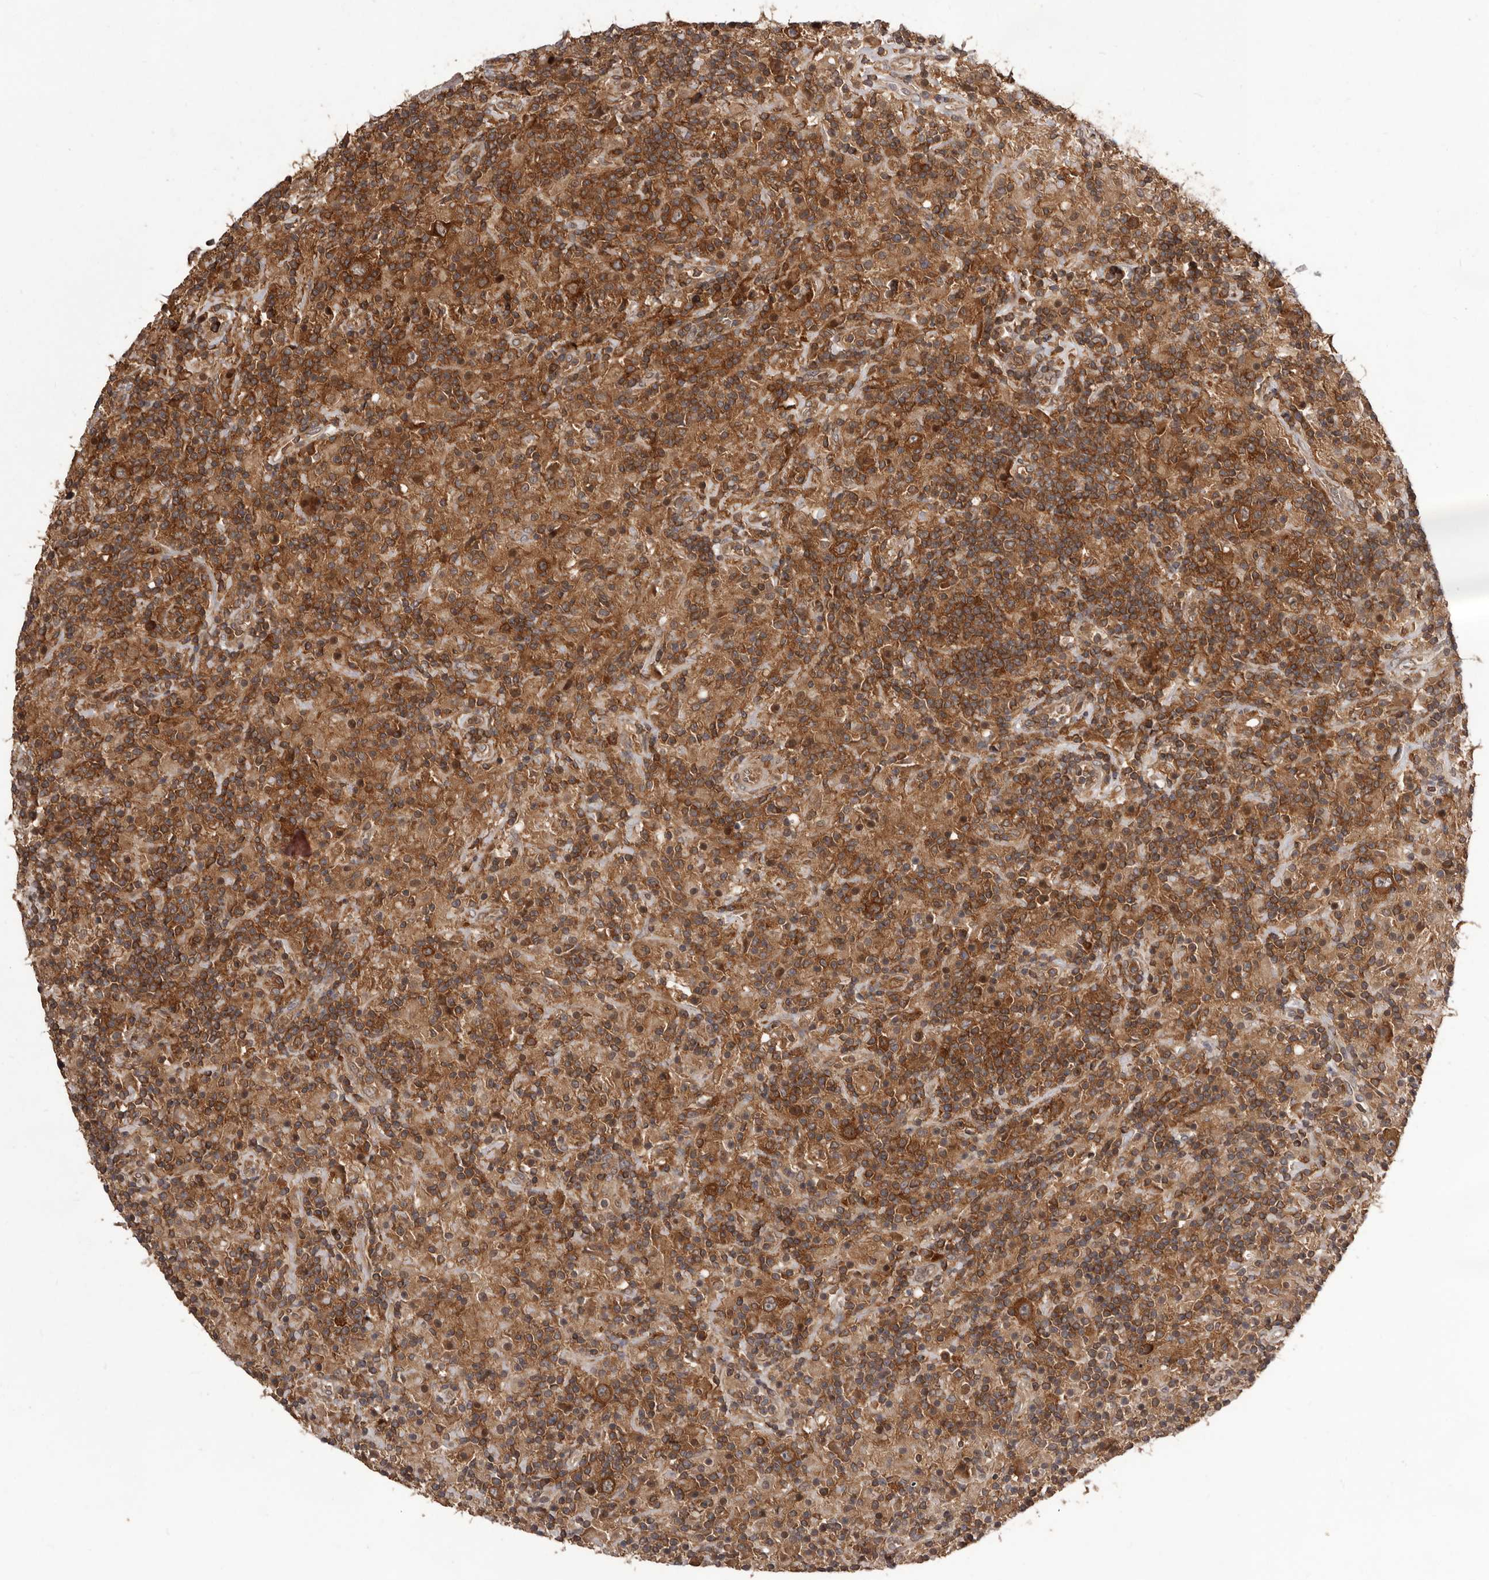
{"staining": {"intensity": "strong", "quantity": ">75%", "location": "cytoplasmic/membranous"}, "tissue": "lymphoma", "cell_type": "Tumor cells", "image_type": "cancer", "snomed": [{"axis": "morphology", "description": "Hodgkin's disease, NOS"}, {"axis": "topography", "description": "Lymph node"}], "caption": "Lymphoma was stained to show a protein in brown. There is high levels of strong cytoplasmic/membranous staining in approximately >75% of tumor cells.", "gene": "HBS1L", "patient": {"sex": "male", "age": 70}}